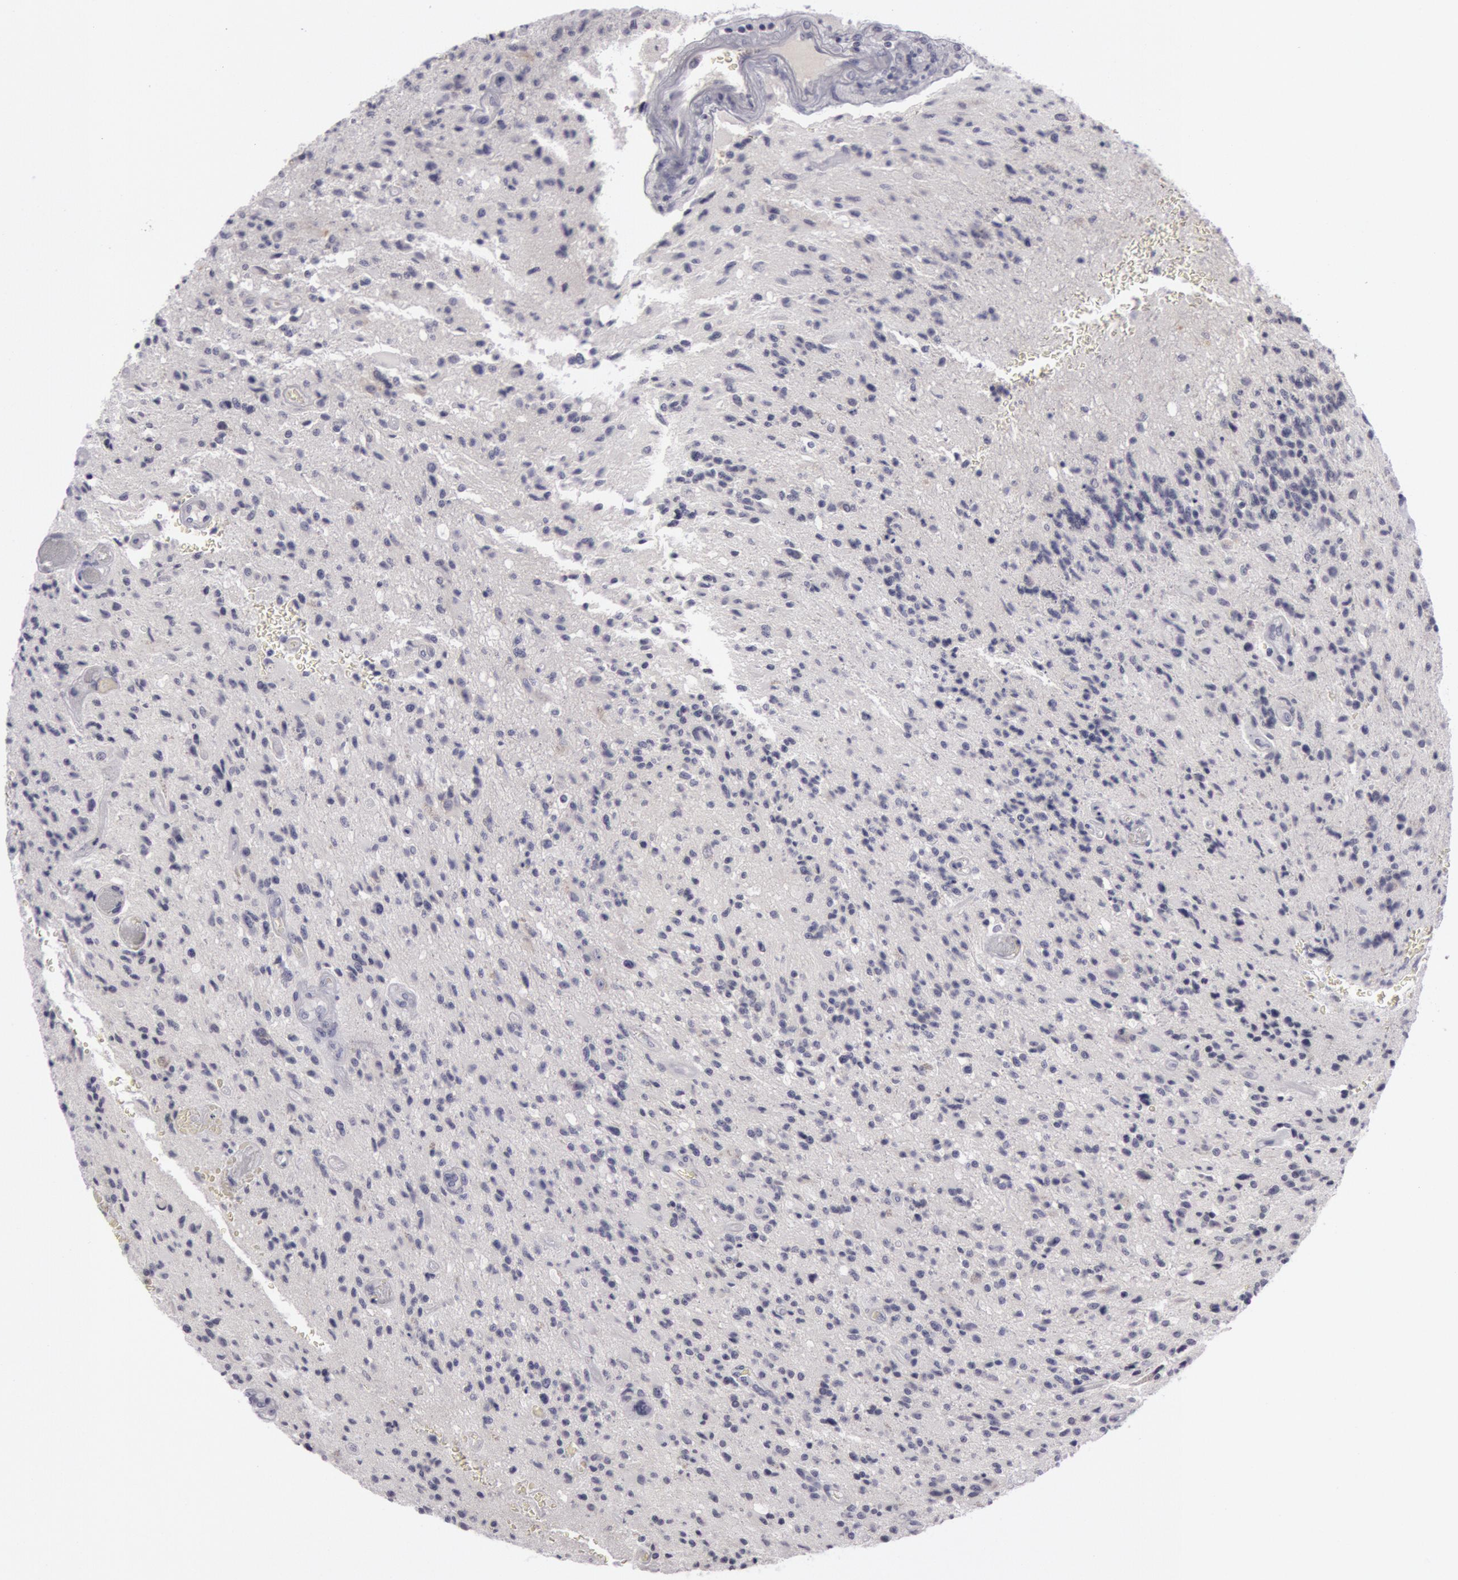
{"staining": {"intensity": "negative", "quantity": "none", "location": "none"}, "tissue": "glioma", "cell_type": "Tumor cells", "image_type": "cancer", "snomed": [{"axis": "morphology", "description": "Glioma, malignant, Low grade"}, {"axis": "topography", "description": "Brain"}], "caption": "DAB immunohistochemical staining of low-grade glioma (malignant) displays no significant expression in tumor cells.", "gene": "KRT16", "patient": {"sex": "female", "age": 46}}